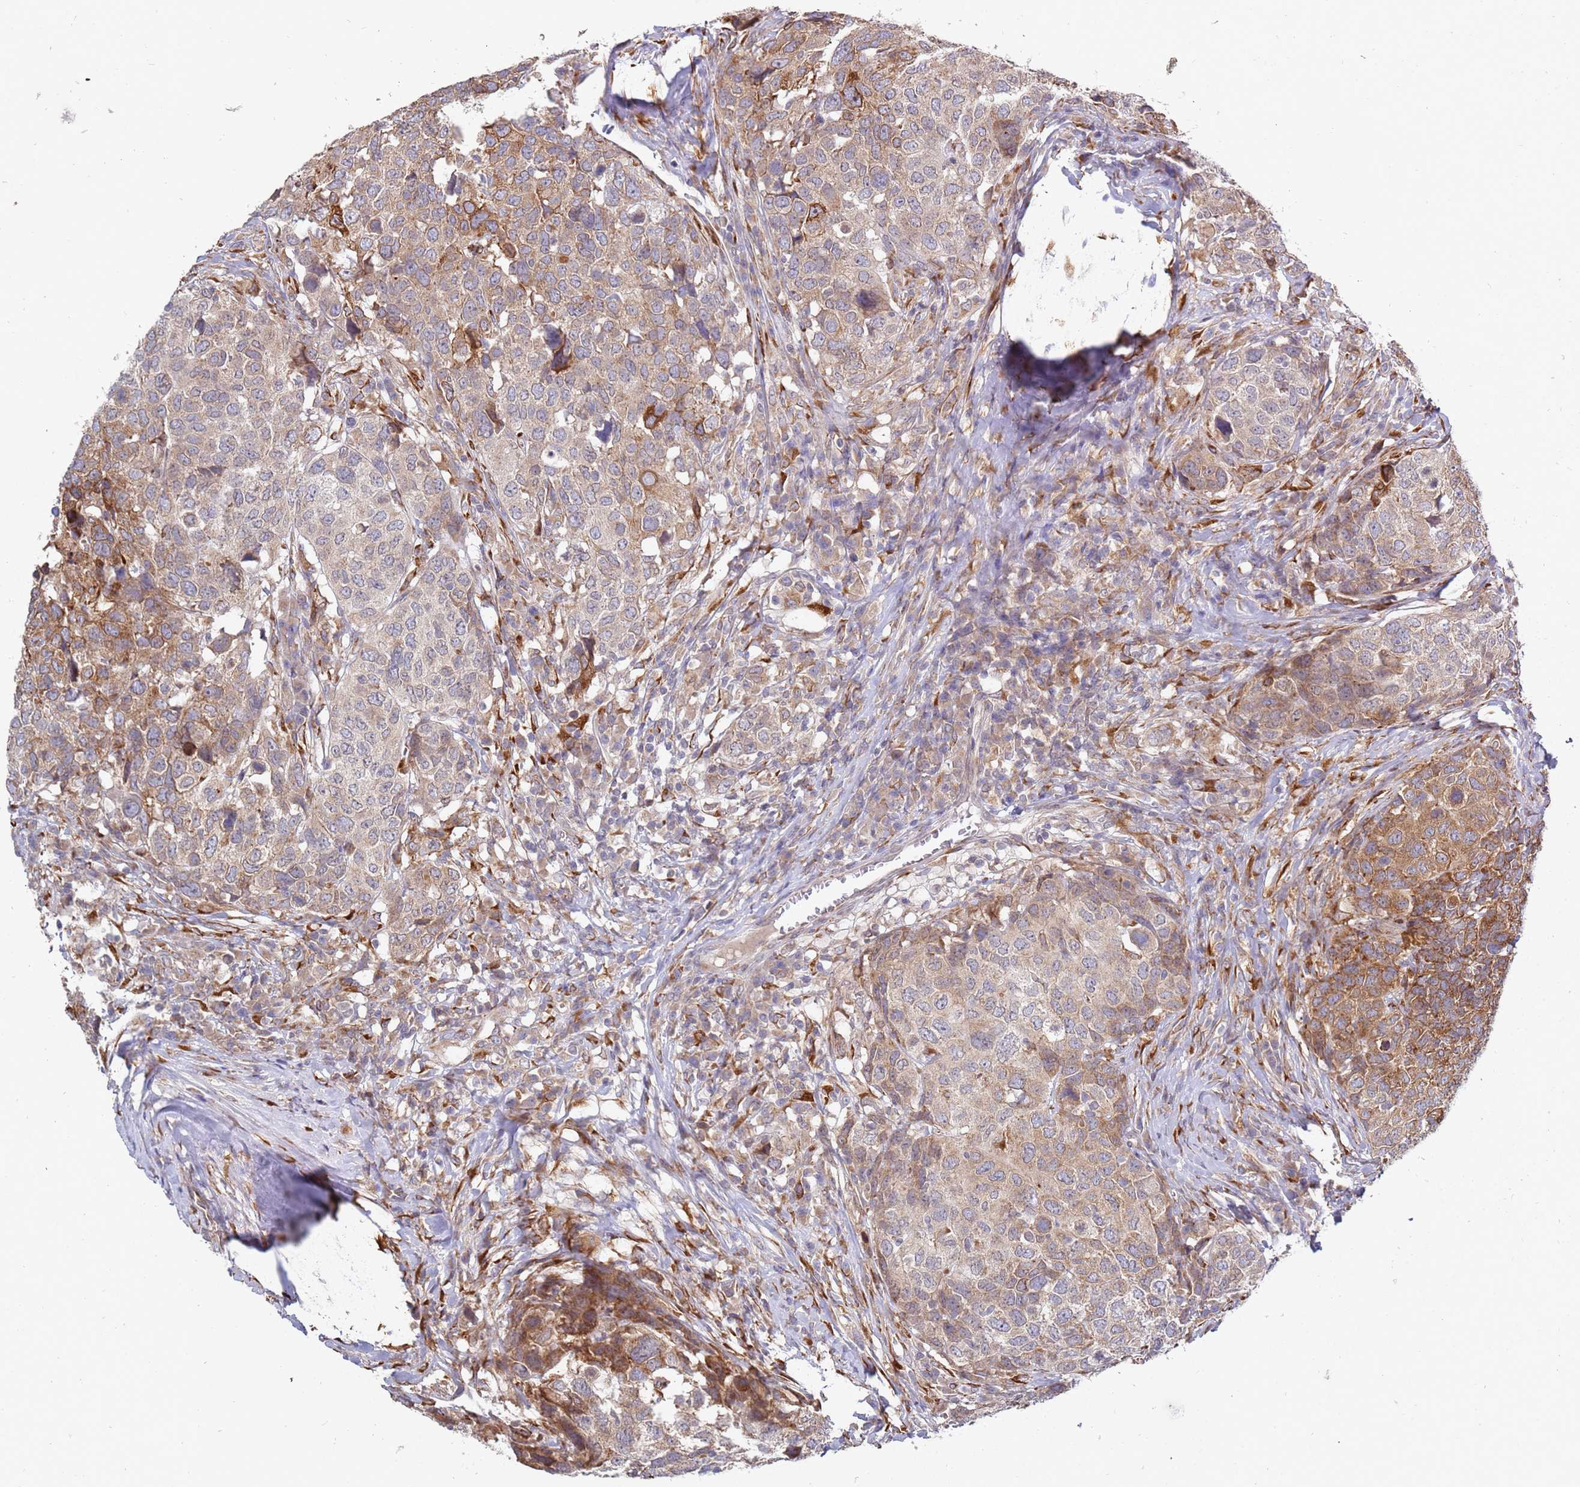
{"staining": {"intensity": "moderate", "quantity": "25%-75%", "location": "cytoplasmic/membranous"}, "tissue": "head and neck cancer", "cell_type": "Tumor cells", "image_type": "cancer", "snomed": [{"axis": "morphology", "description": "Squamous cell carcinoma, NOS"}, {"axis": "topography", "description": "Head-Neck"}], "caption": "Squamous cell carcinoma (head and neck) tissue demonstrates moderate cytoplasmic/membranous staining in approximately 25%-75% of tumor cells, visualized by immunohistochemistry.", "gene": "VRK2", "patient": {"sex": "male", "age": 66}}